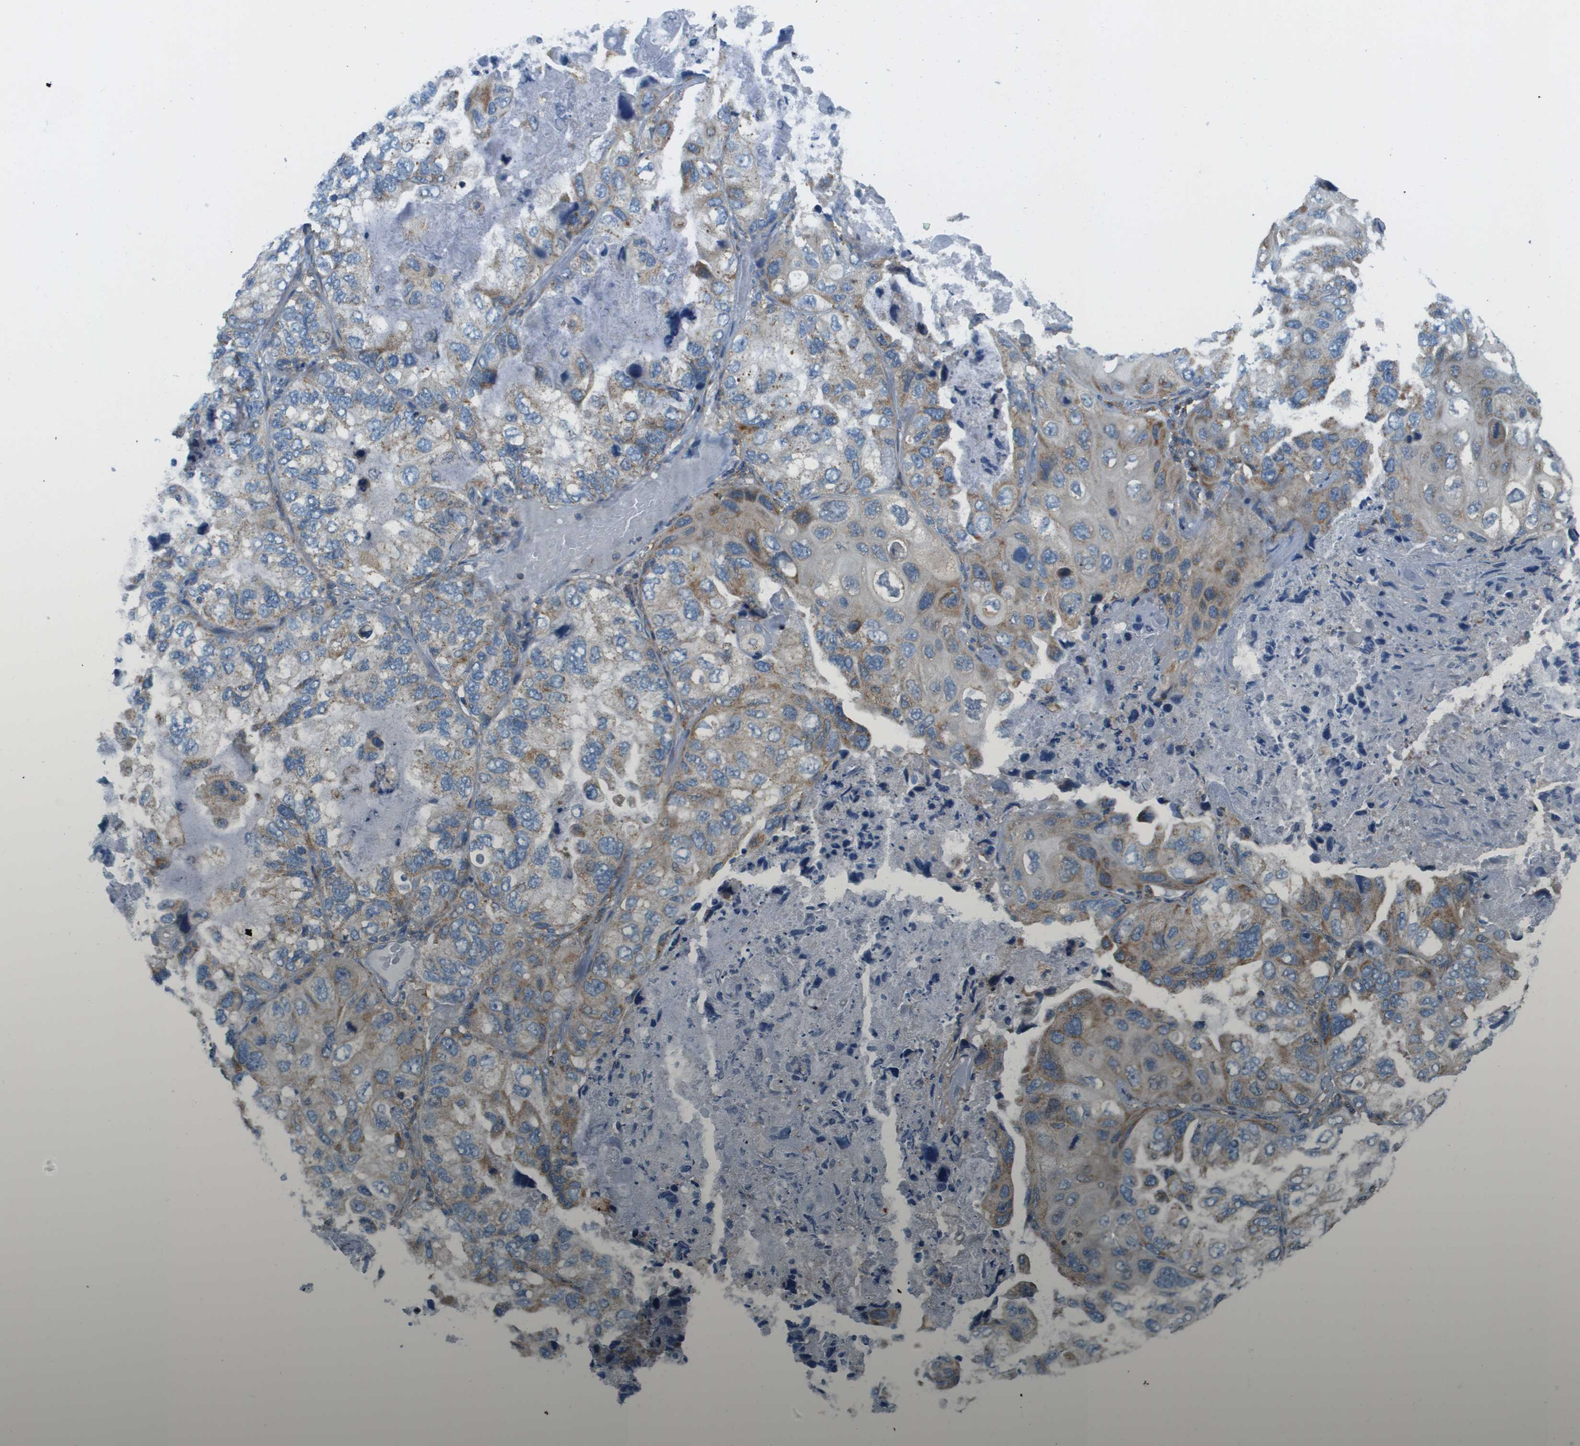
{"staining": {"intensity": "moderate", "quantity": "25%-75%", "location": "cytoplasmic/membranous"}, "tissue": "lung cancer", "cell_type": "Tumor cells", "image_type": "cancer", "snomed": [{"axis": "morphology", "description": "Squamous cell carcinoma, NOS"}, {"axis": "topography", "description": "Lung"}], "caption": "Protein staining demonstrates moderate cytoplasmic/membranous expression in approximately 25%-75% of tumor cells in lung squamous cell carcinoma.", "gene": "TAOK3", "patient": {"sex": "female", "age": 73}}